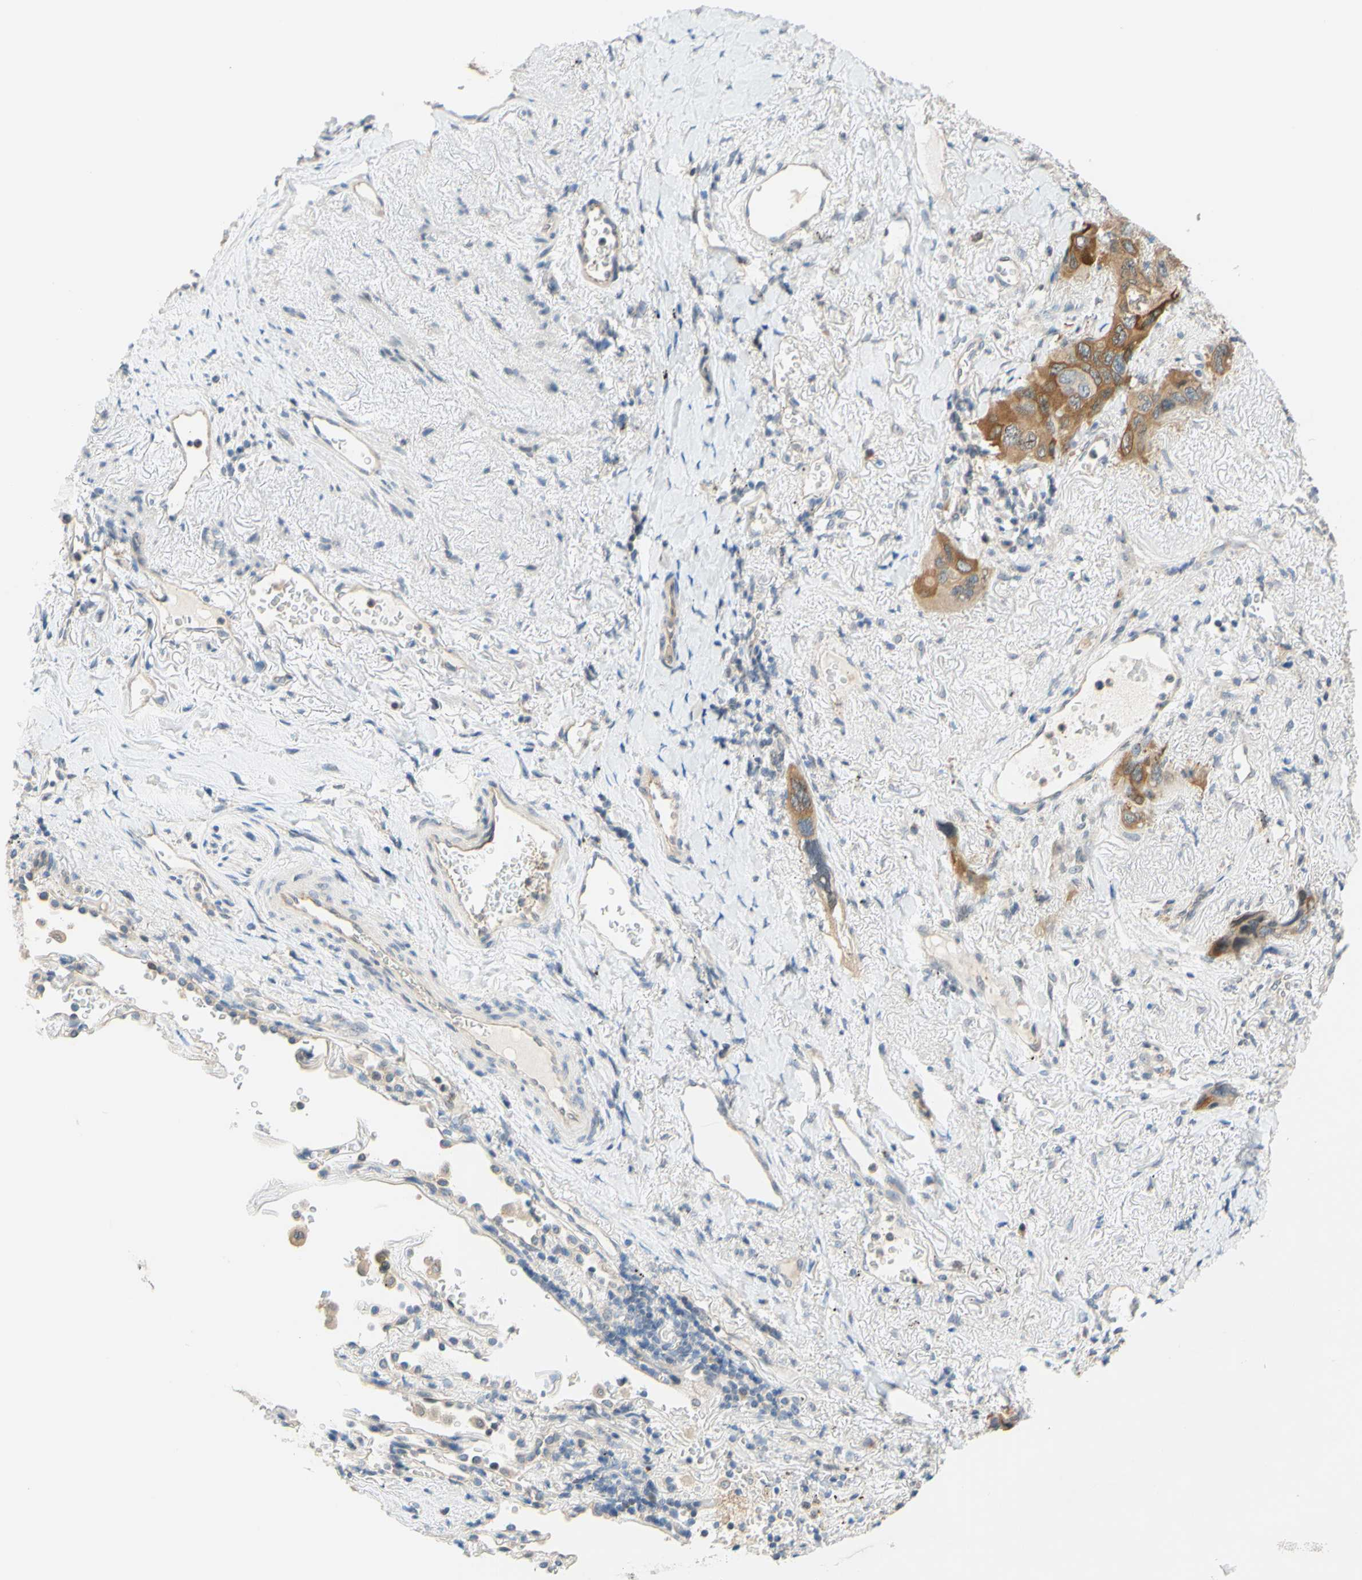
{"staining": {"intensity": "moderate", "quantity": ">75%", "location": "cytoplasmic/membranous"}, "tissue": "lung cancer", "cell_type": "Tumor cells", "image_type": "cancer", "snomed": [{"axis": "morphology", "description": "Squamous cell carcinoma, NOS"}, {"axis": "topography", "description": "Lung"}], "caption": "Brown immunohistochemical staining in human squamous cell carcinoma (lung) reveals moderate cytoplasmic/membranous staining in about >75% of tumor cells.", "gene": "C2CD2L", "patient": {"sex": "female", "age": 73}}